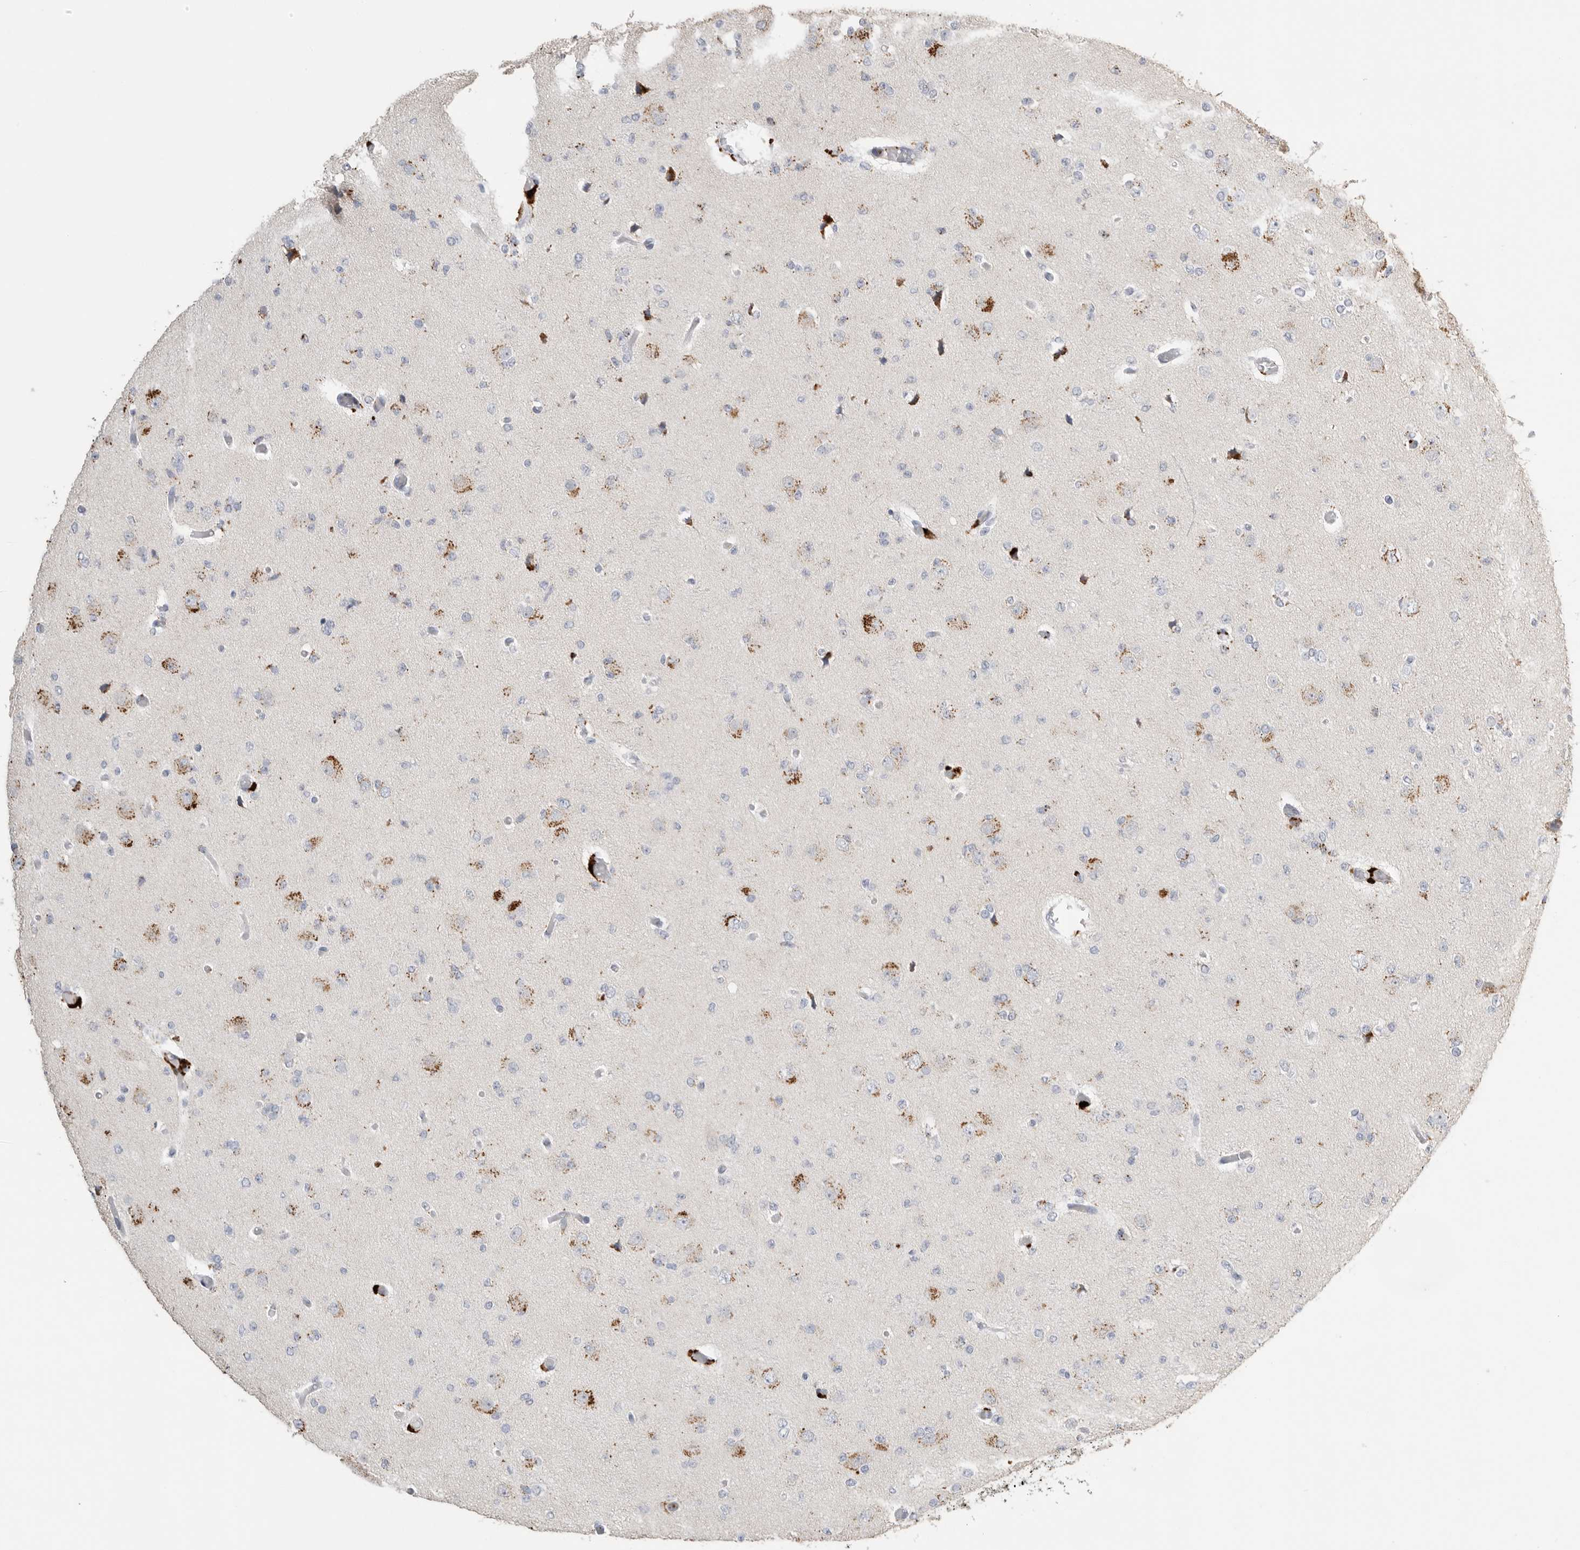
{"staining": {"intensity": "weak", "quantity": "25%-75%", "location": "cytoplasmic/membranous"}, "tissue": "glioma", "cell_type": "Tumor cells", "image_type": "cancer", "snomed": [{"axis": "morphology", "description": "Glioma, malignant, Low grade"}, {"axis": "topography", "description": "Brain"}], "caption": "The immunohistochemical stain shows weak cytoplasmic/membranous expression in tumor cells of glioma tissue. (Brightfield microscopy of DAB IHC at high magnification).", "gene": "GGH", "patient": {"sex": "female", "age": 22}}